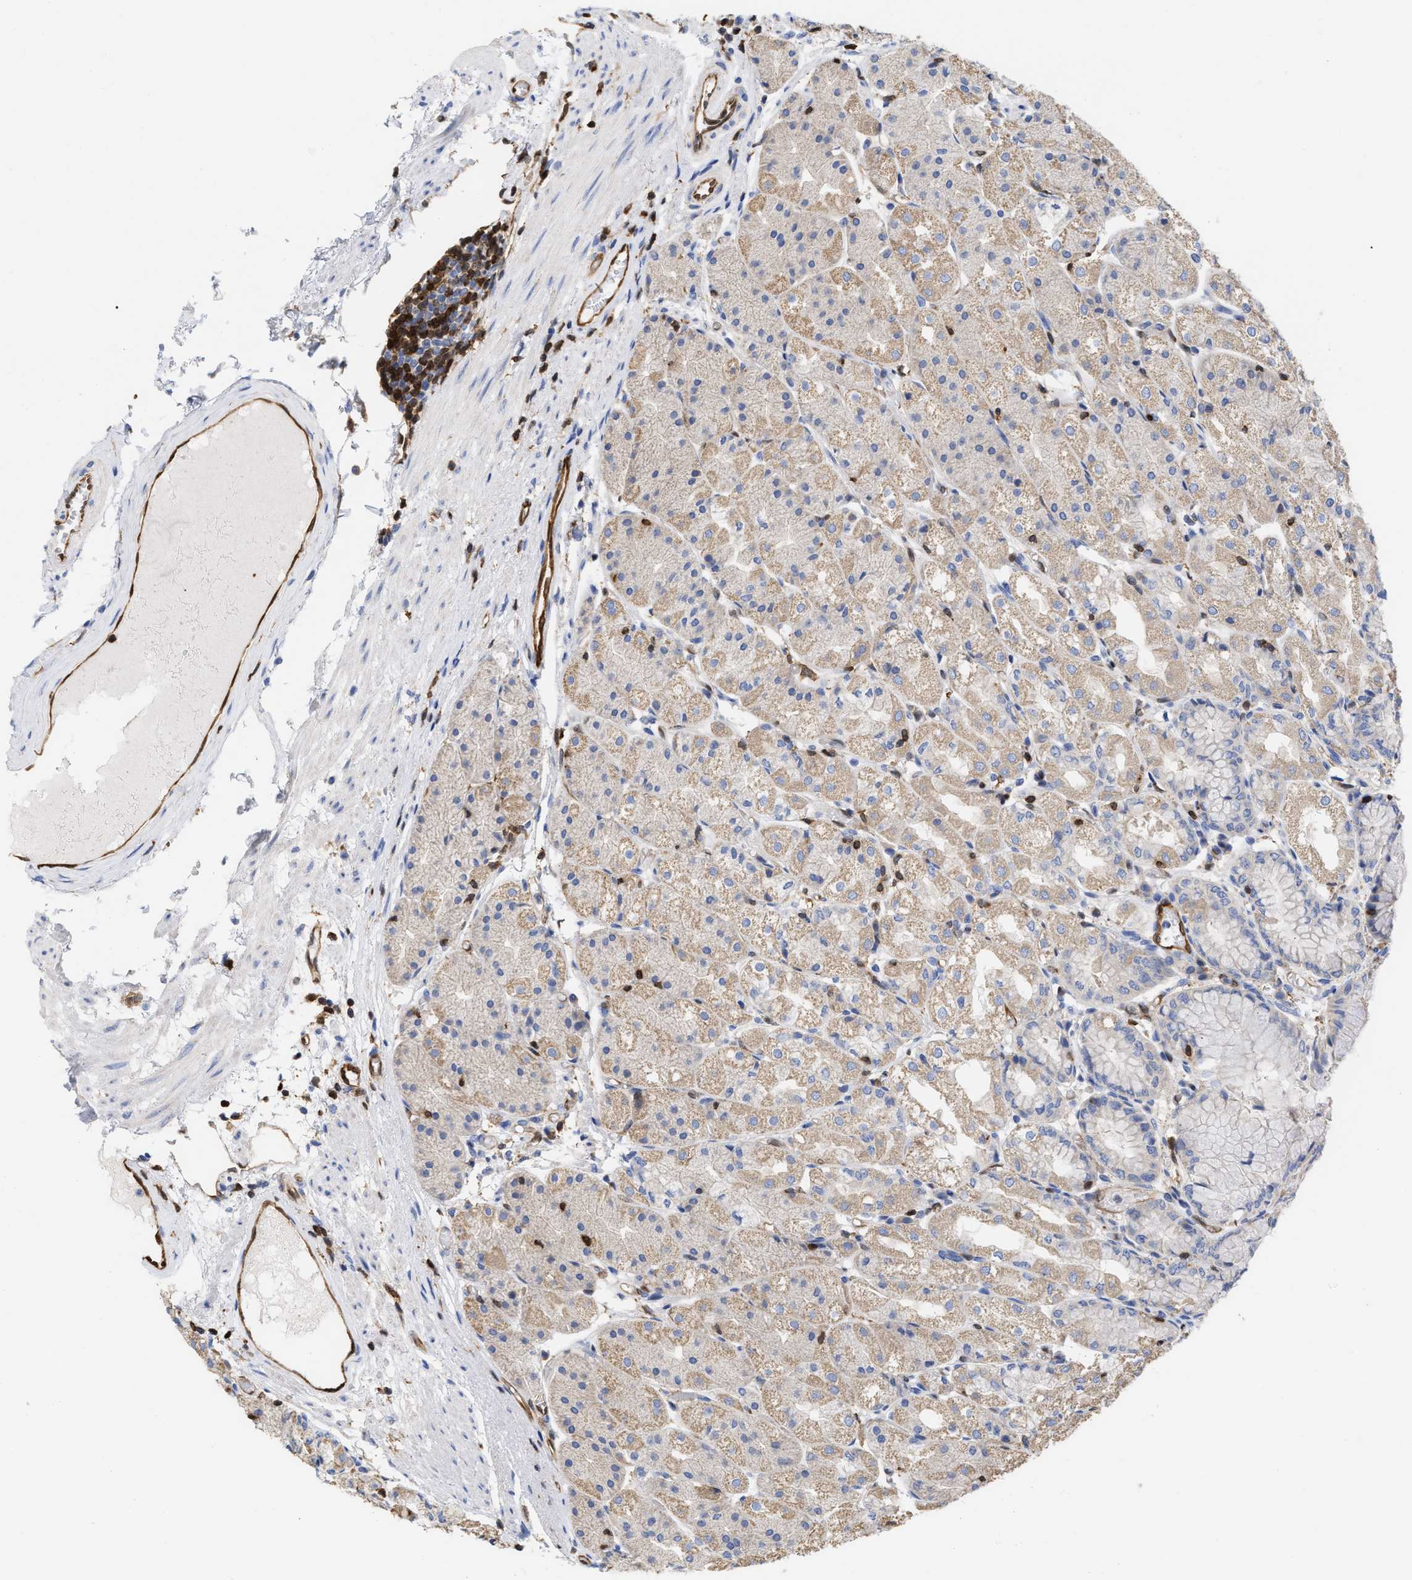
{"staining": {"intensity": "weak", "quantity": "25%-75%", "location": "cytoplasmic/membranous"}, "tissue": "stomach", "cell_type": "Glandular cells", "image_type": "normal", "snomed": [{"axis": "morphology", "description": "Normal tissue, NOS"}, {"axis": "topography", "description": "Stomach, upper"}], "caption": "DAB immunohistochemical staining of benign stomach exhibits weak cytoplasmic/membranous protein staining in approximately 25%-75% of glandular cells.", "gene": "GIMAP4", "patient": {"sex": "male", "age": 72}}